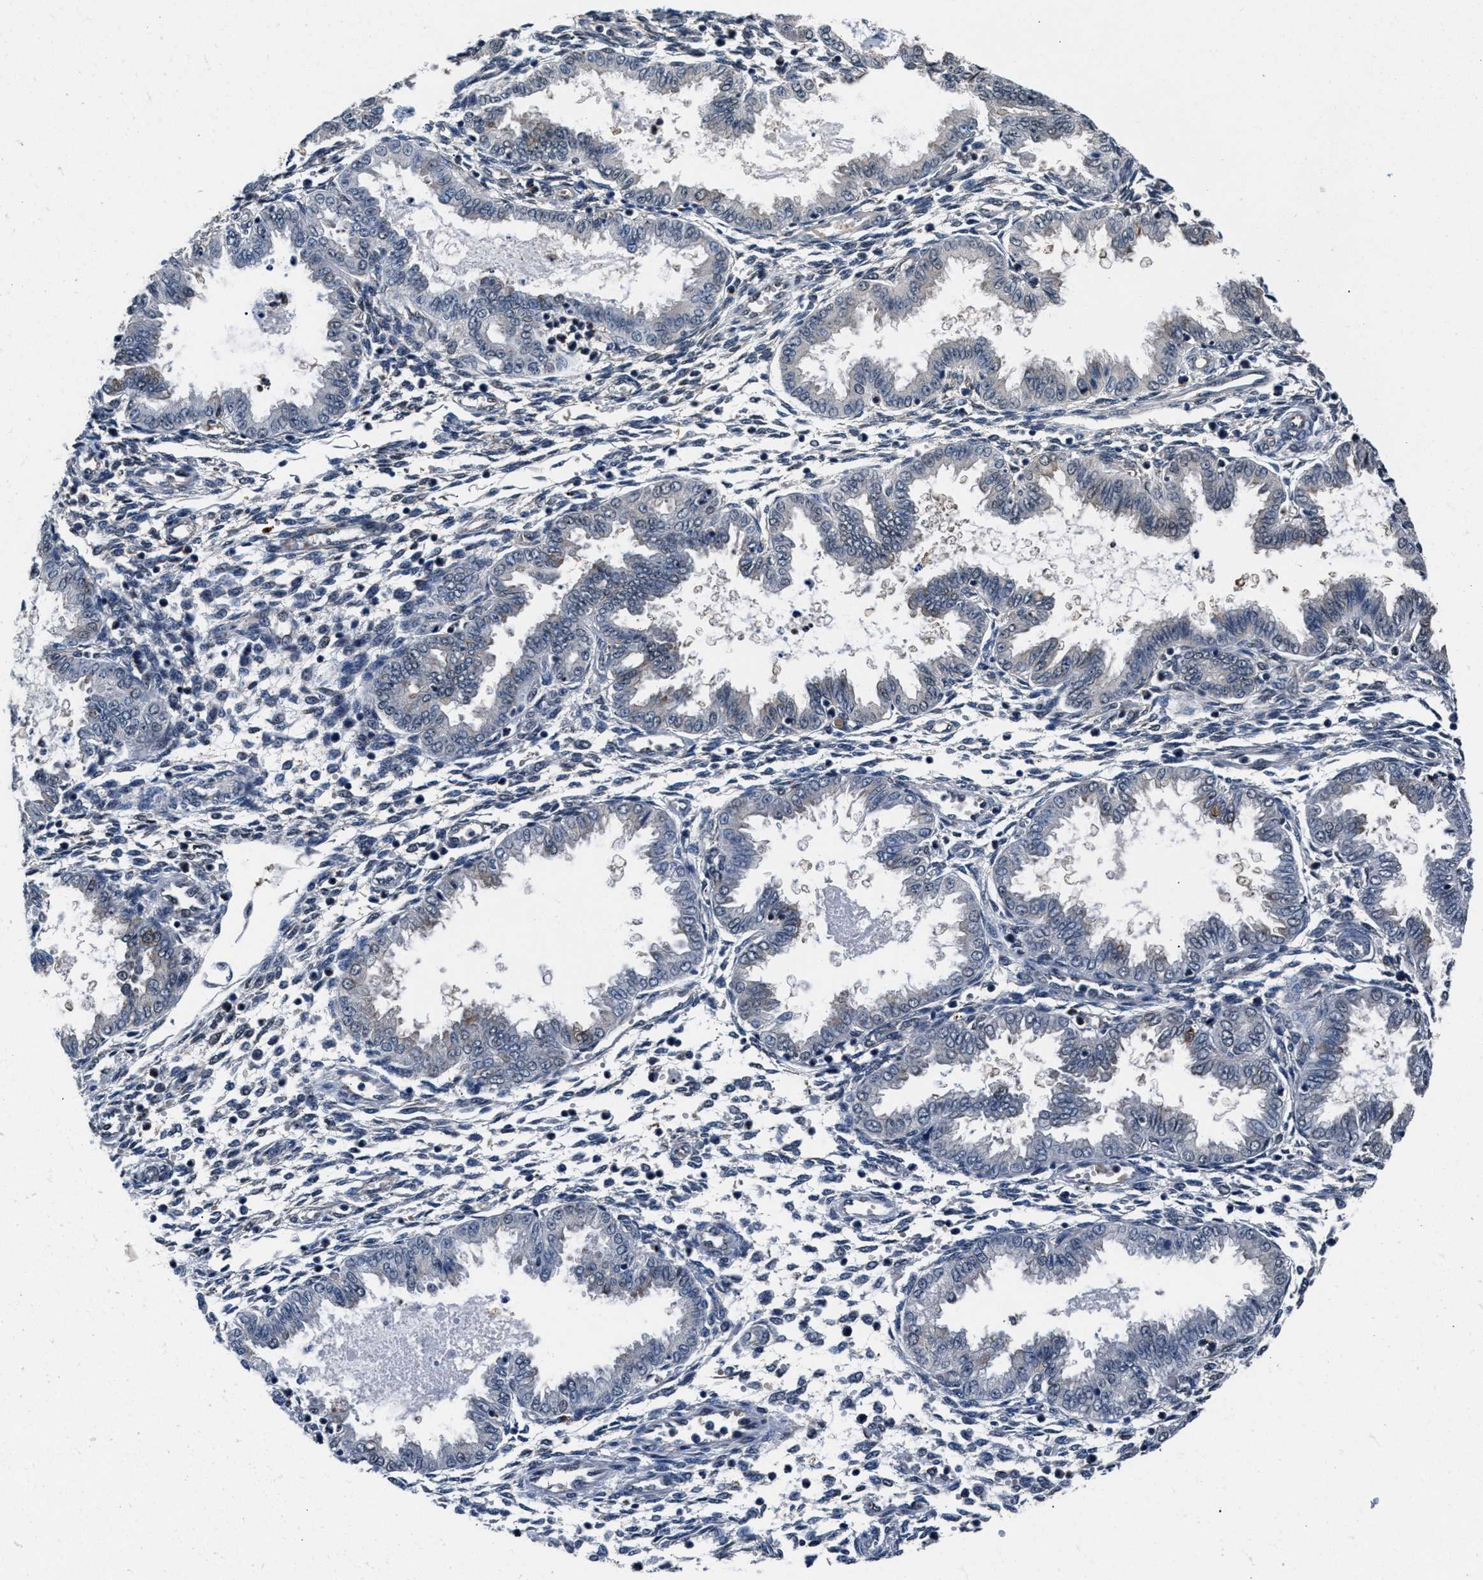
{"staining": {"intensity": "weak", "quantity": "<25%", "location": "cytoplasmic/membranous"}, "tissue": "endometrium", "cell_type": "Cells in endometrial stroma", "image_type": "normal", "snomed": [{"axis": "morphology", "description": "Normal tissue, NOS"}, {"axis": "topography", "description": "Endometrium"}], "caption": "Photomicrograph shows no protein expression in cells in endometrial stroma of normal endometrium.", "gene": "RBM33", "patient": {"sex": "female", "age": 33}}